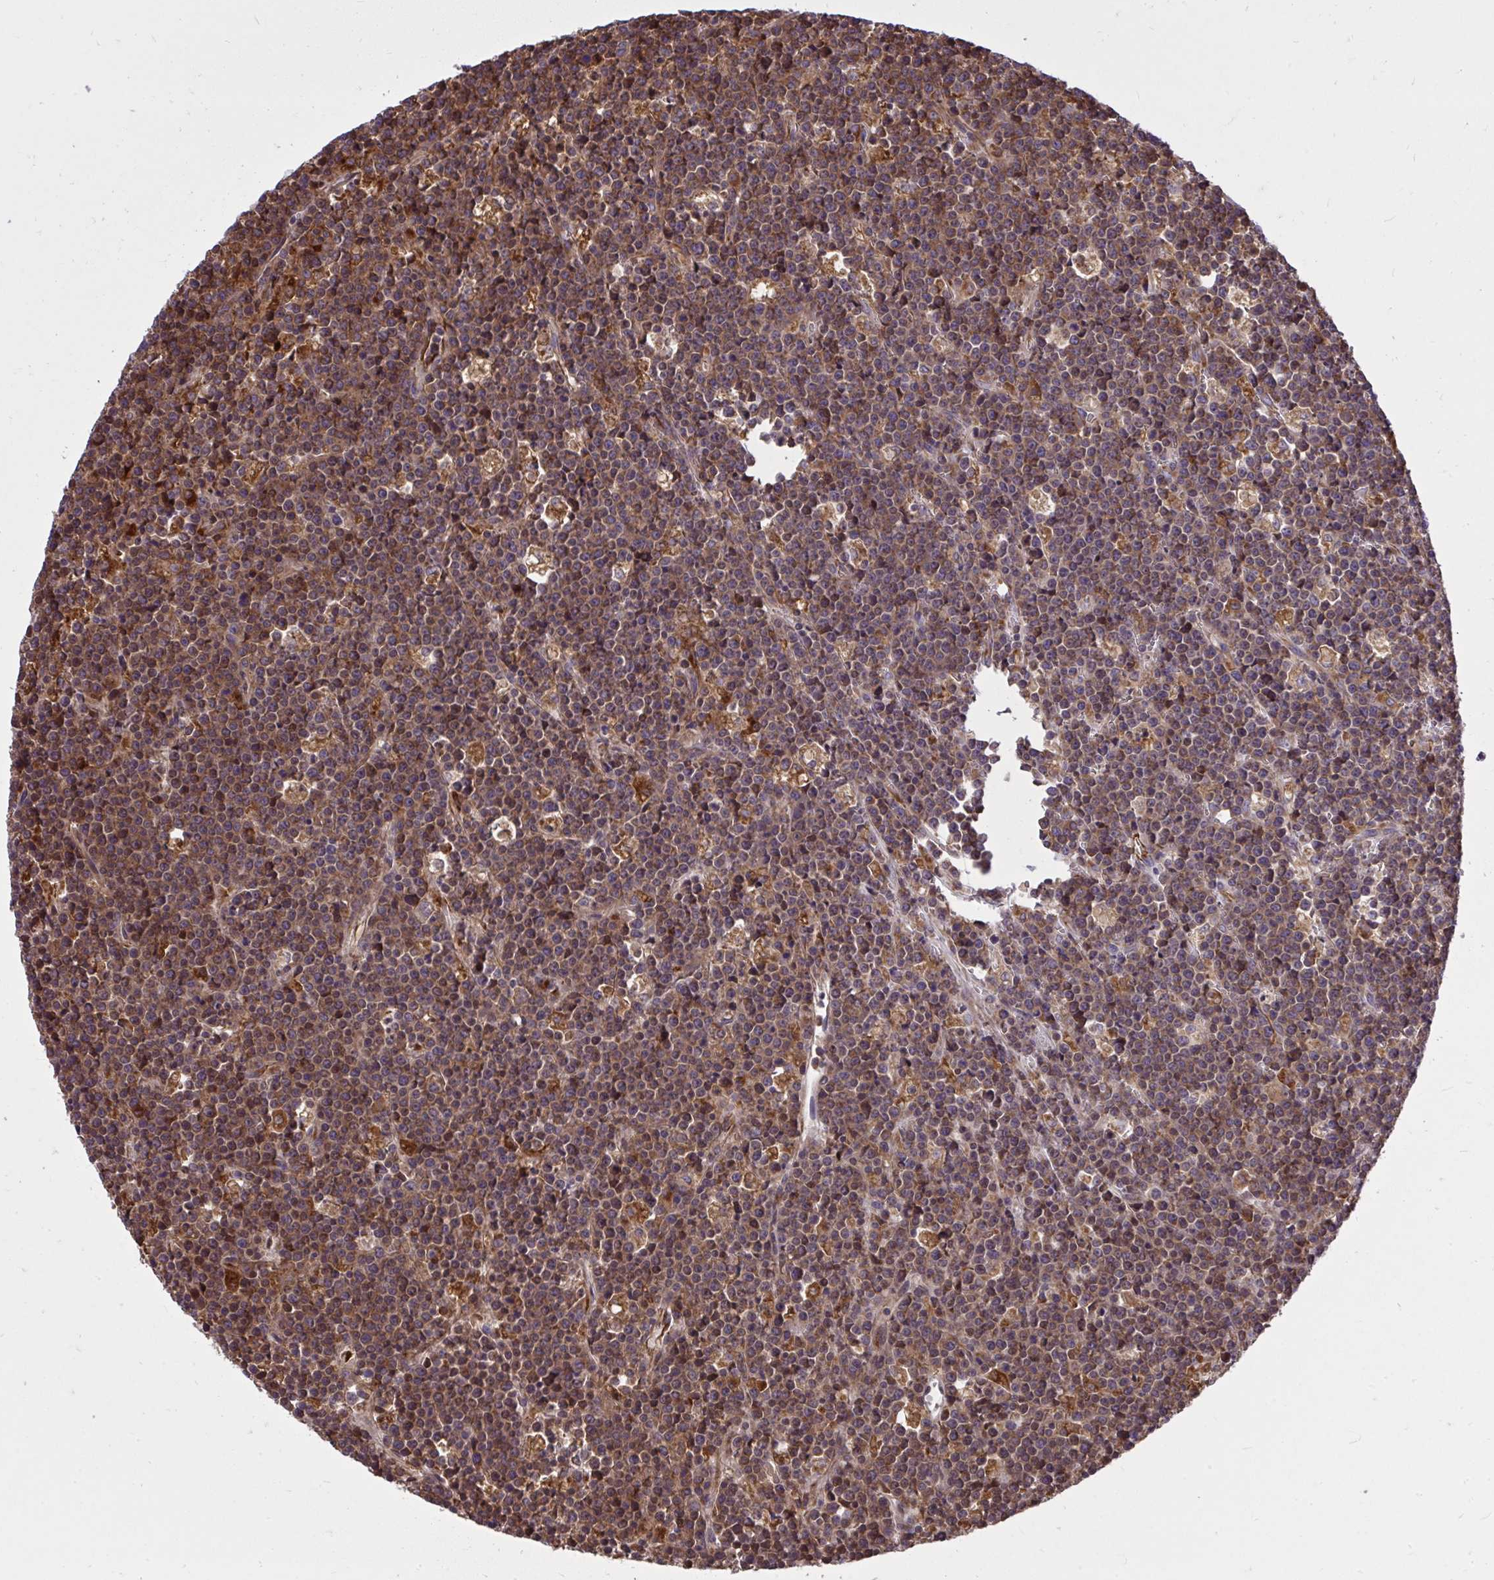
{"staining": {"intensity": "moderate", "quantity": ">75%", "location": "cytoplasmic/membranous"}, "tissue": "lymphoma", "cell_type": "Tumor cells", "image_type": "cancer", "snomed": [{"axis": "morphology", "description": "Malignant lymphoma, non-Hodgkin's type, High grade"}, {"axis": "topography", "description": "Ovary"}], "caption": "Immunohistochemistry (IHC) histopathology image of neoplastic tissue: human malignant lymphoma, non-Hodgkin's type (high-grade) stained using IHC displays medium levels of moderate protein expression localized specifically in the cytoplasmic/membranous of tumor cells, appearing as a cytoplasmic/membranous brown color.", "gene": "PAIP2", "patient": {"sex": "female", "age": 56}}